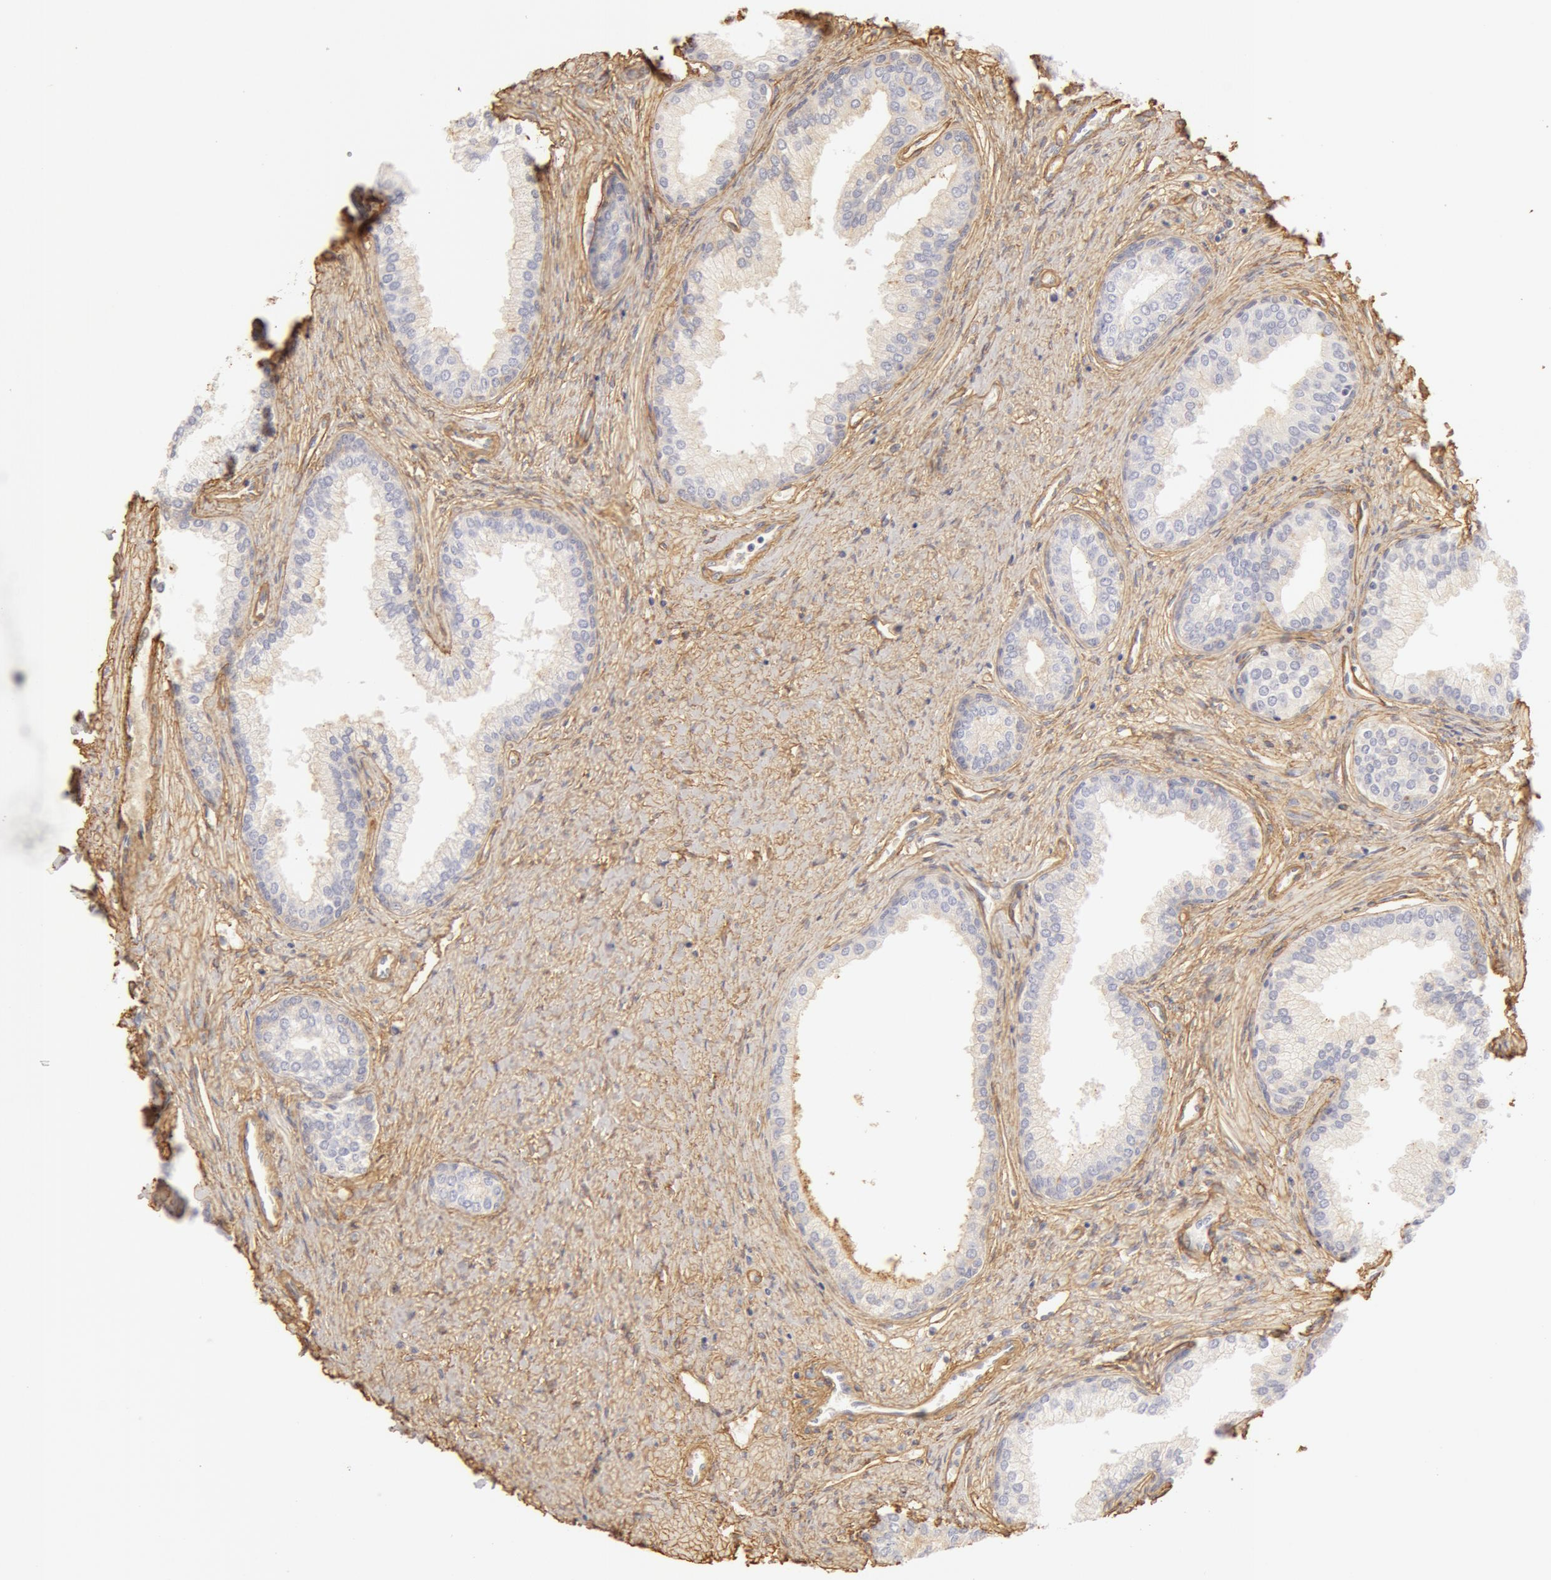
{"staining": {"intensity": "negative", "quantity": "none", "location": "none"}, "tissue": "prostate", "cell_type": "Glandular cells", "image_type": "normal", "snomed": [{"axis": "morphology", "description": "Normal tissue, NOS"}, {"axis": "topography", "description": "Prostate"}], "caption": "This is an immunohistochemistry (IHC) image of benign prostate. There is no positivity in glandular cells.", "gene": "COL4A1", "patient": {"sex": "male", "age": 68}}